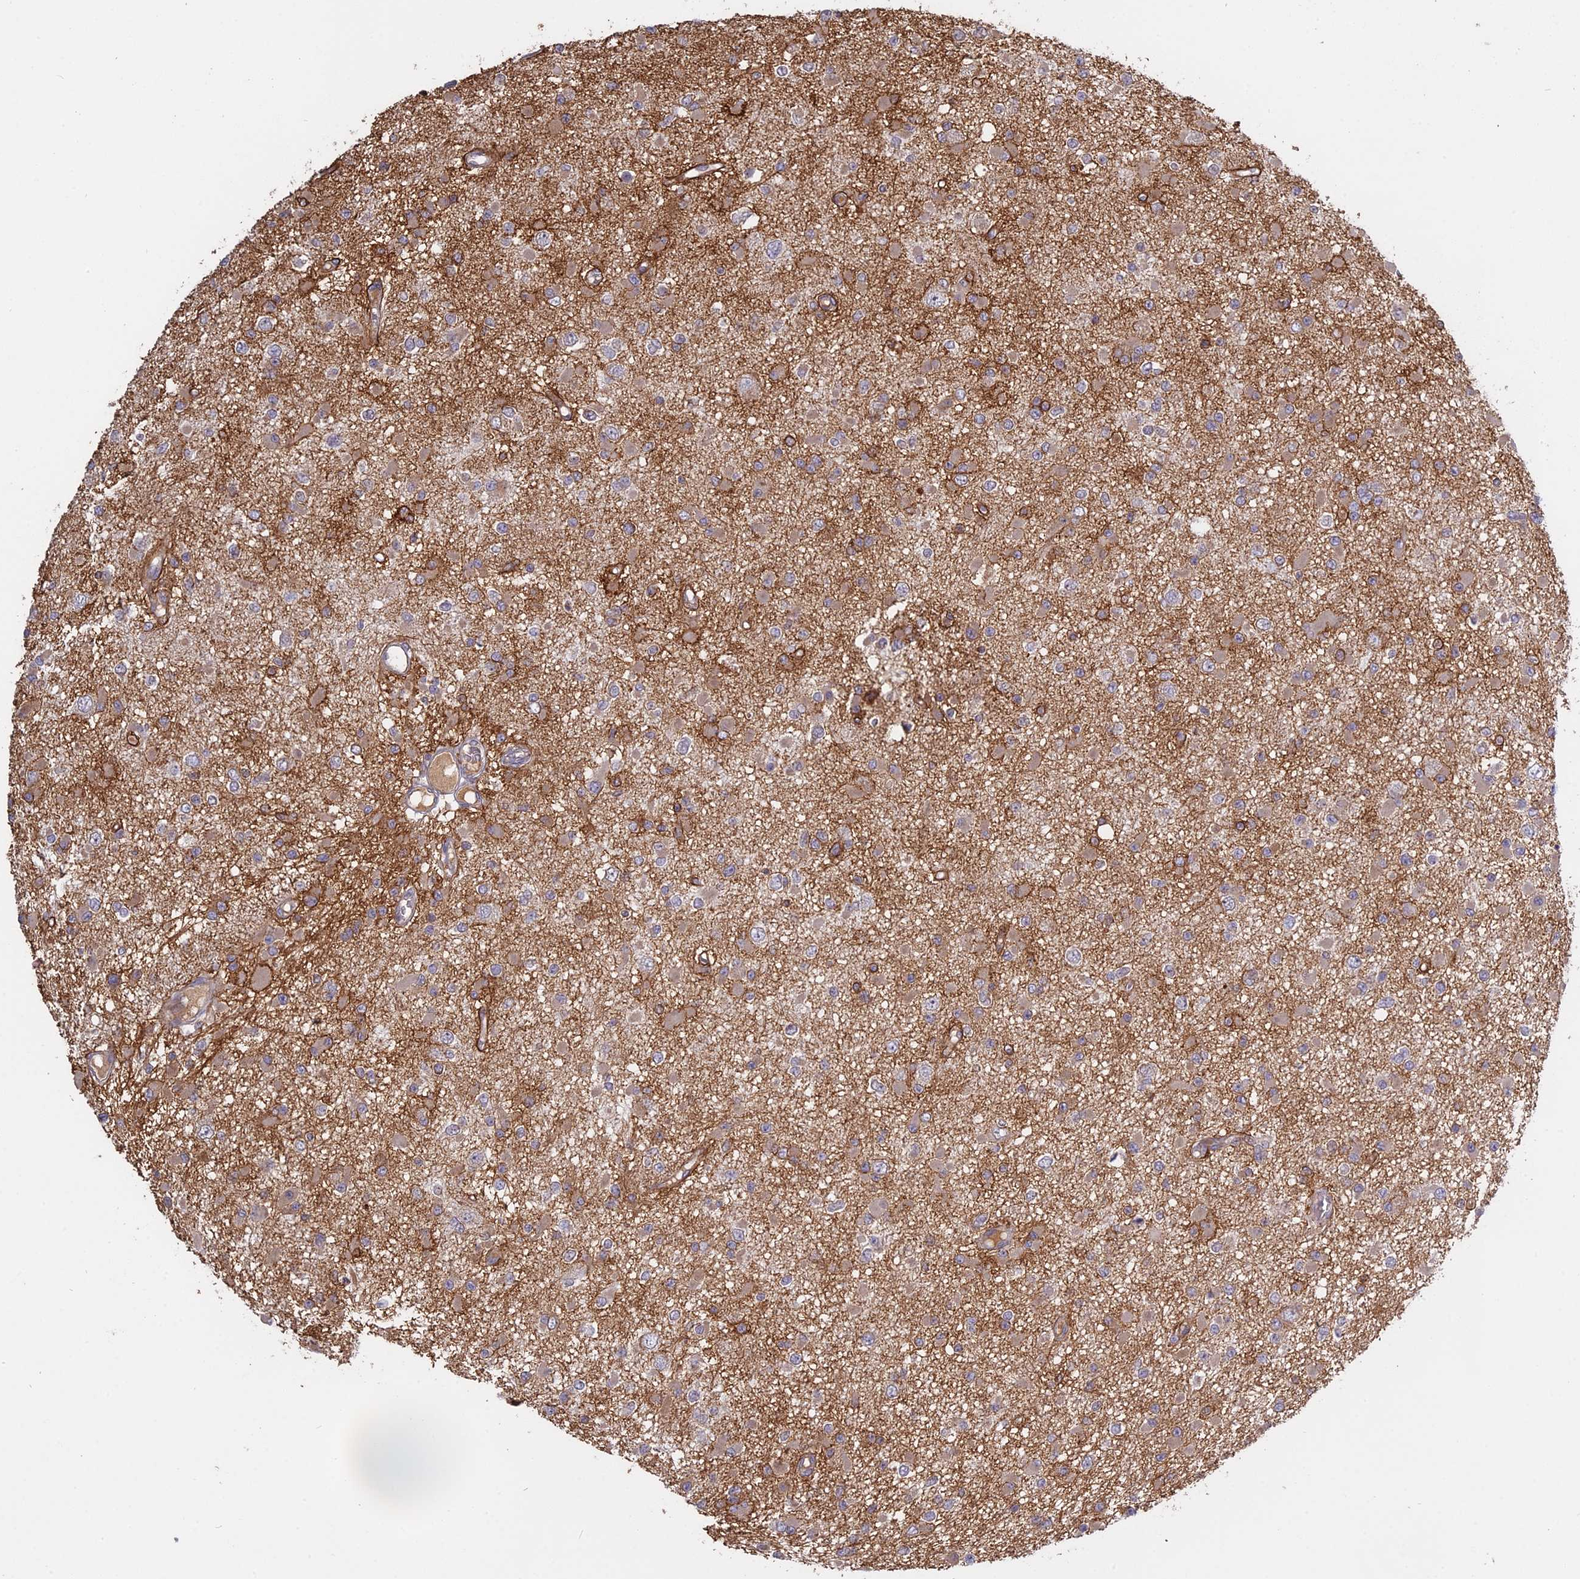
{"staining": {"intensity": "weak", "quantity": "<25%", "location": "cytoplasmic/membranous"}, "tissue": "glioma", "cell_type": "Tumor cells", "image_type": "cancer", "snomed": [{"axis": "morphology", "description": "Glioma, malignant, Low grade"}, {"axis": "topography", "description": "Brain"}], "caption": "DAB (3,3'-diaminobenzidine) immunohistochemical staining of human malignant low-grade glioma displays no significant staining in tumor cells.", "gene": "TMEM208", "patient": {"sex": "female", "age": 22}}